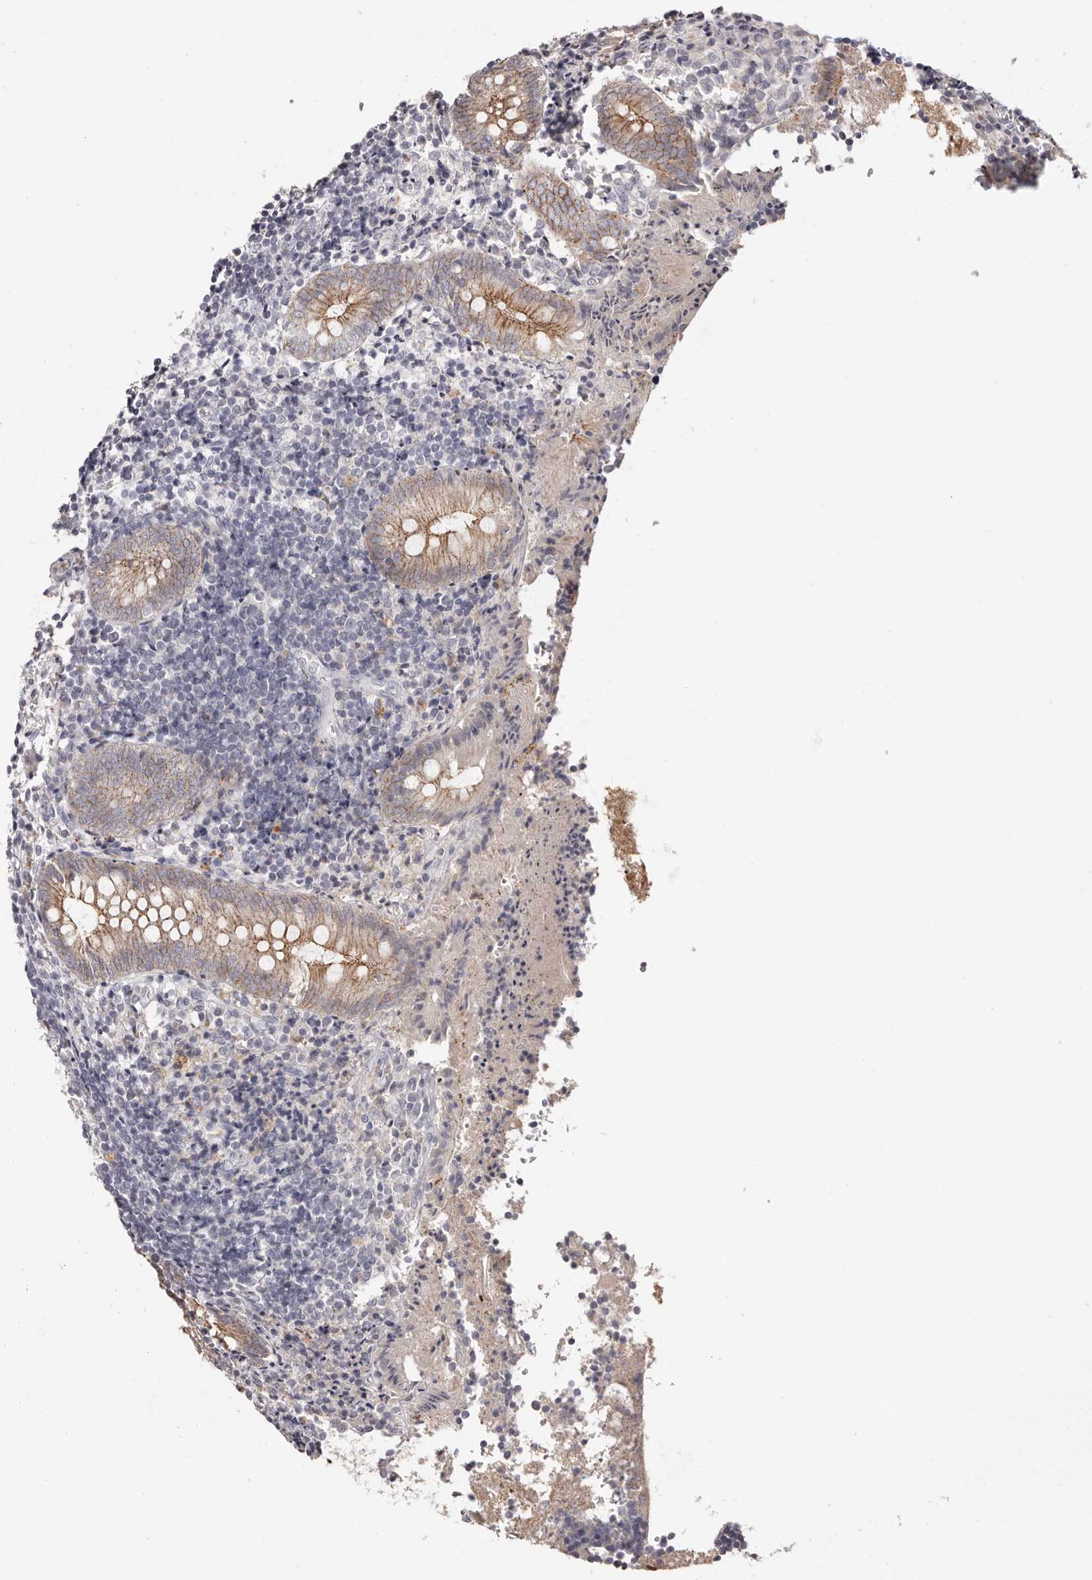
{"staining": {"intensity": "moderate", "quantity": ">75%", "location": "cytoplasmic/membranous"}, "tissue": "appendix", "cell_type": "Glandular cells", "image_type": "normal", "snomed": [{"axis": "morphology", "description": "Normal tissue, NOS"}, {"axis": "topography", "description": "Appendix"}], "caption": "Glandular cells exhibit medium levels of moderate cytoplasmic/membranous positivity in about >75% of cells in normal human appendix. (Stains: DAB (3,3'-diaminobenzidine) in brown, nuclei in blue, Microscopy: brightfield microscopy at high magnification).", "gene": "PCDHB6", "patient": {"sex": "female", "age": 17}}